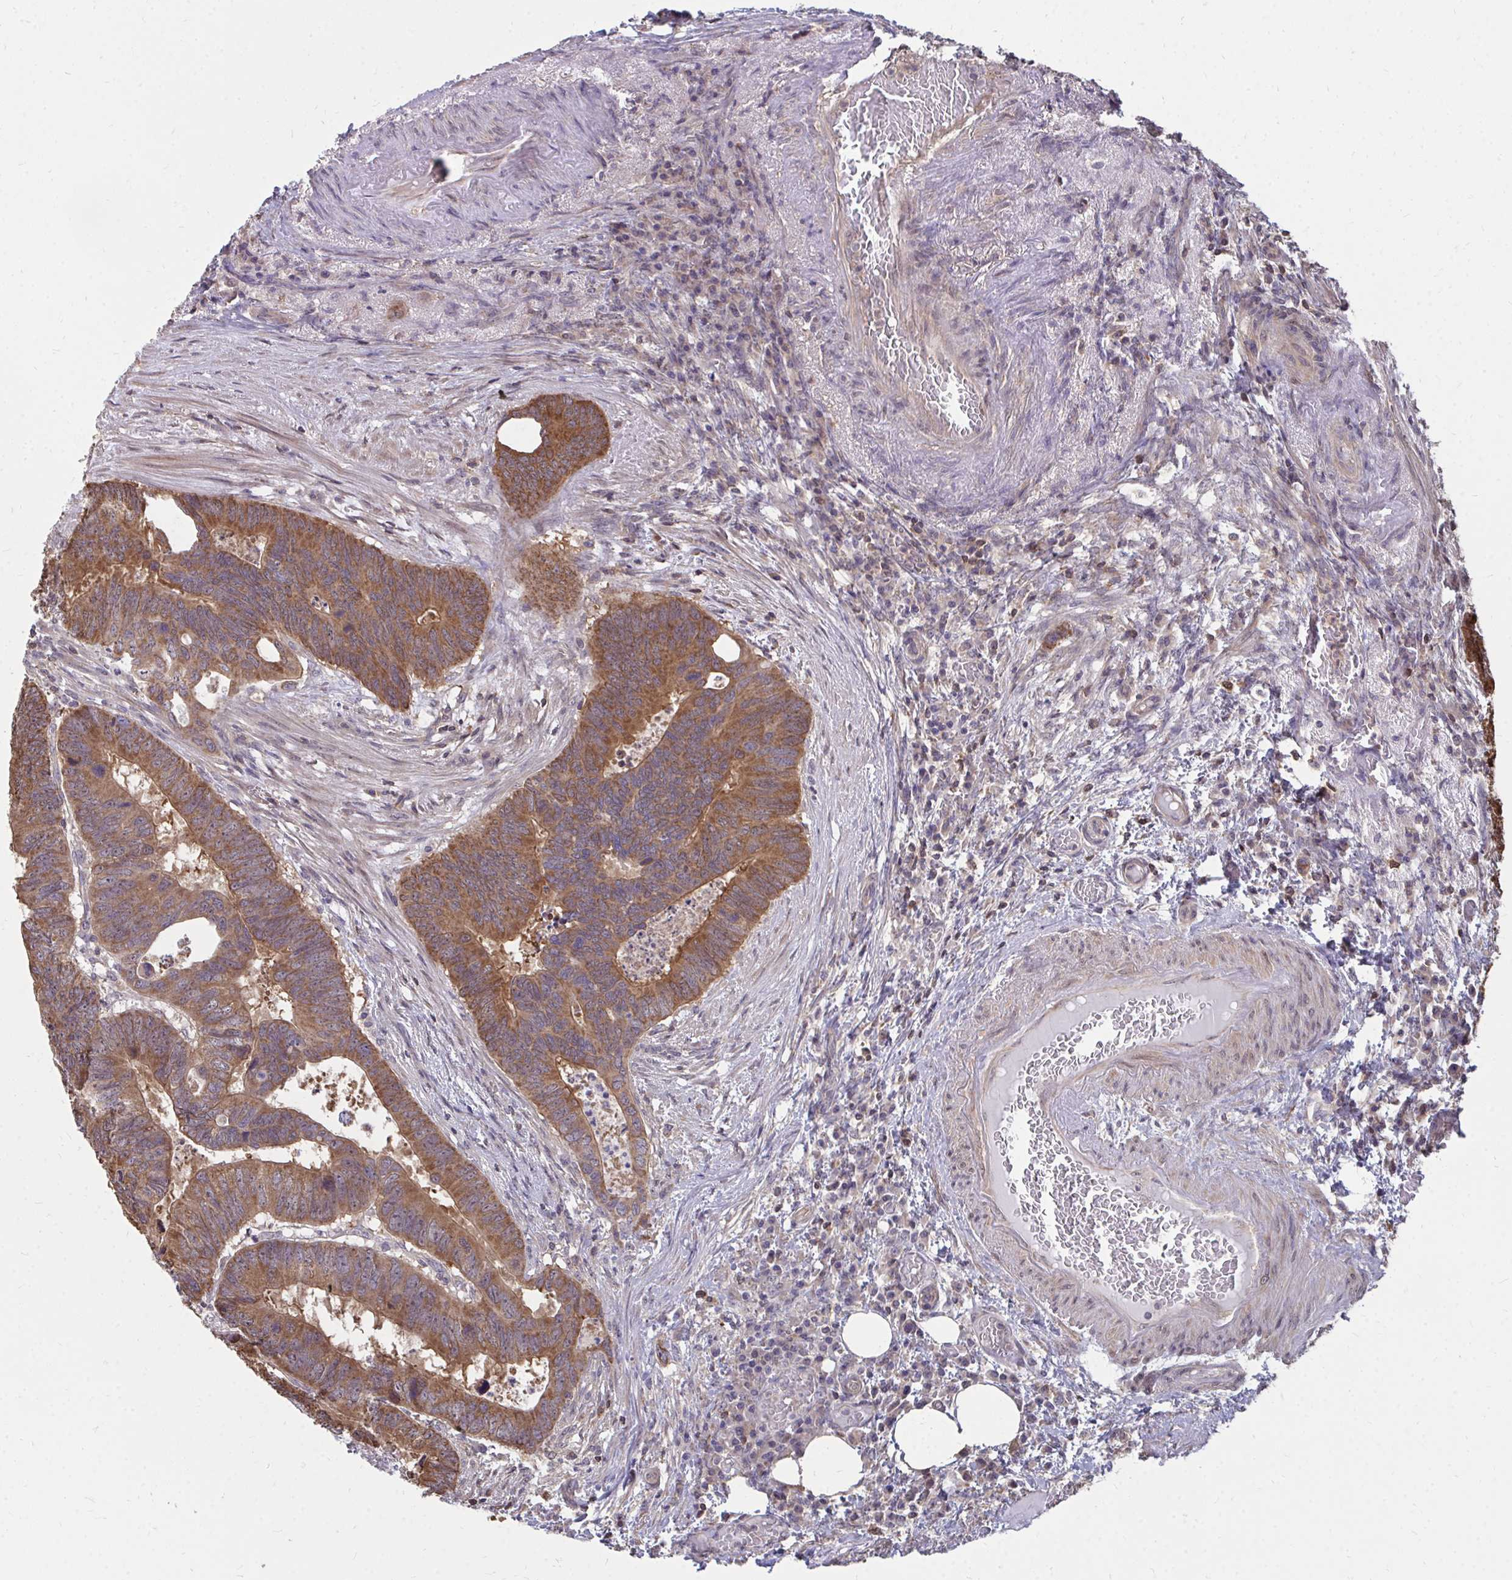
{"staining": {"intensity": "moderate", "quantity": ">75%", "location": "cytoplasmic/membranous"}, "tissue": "colorectal cancer", "cell_type": "Tumor cells", "image_type": "cancer", "snomed": [{"axis": "morphology", "description": "Adenocarcinoma, NOS"}, {"axis": "topography", "description": "Colon"}], "caption": "Moderate cytoplasmic/membranous expression is present in about >75% of tumor cells in colorectal cancer. The staining was performed using DAB to visualize the protein expression in brown, while the nuclei were stained in blue with hematoxylin (Magnification: 20x).", "gene": "DNAJA2", "patient": {"sex": "male", "age": 62}}